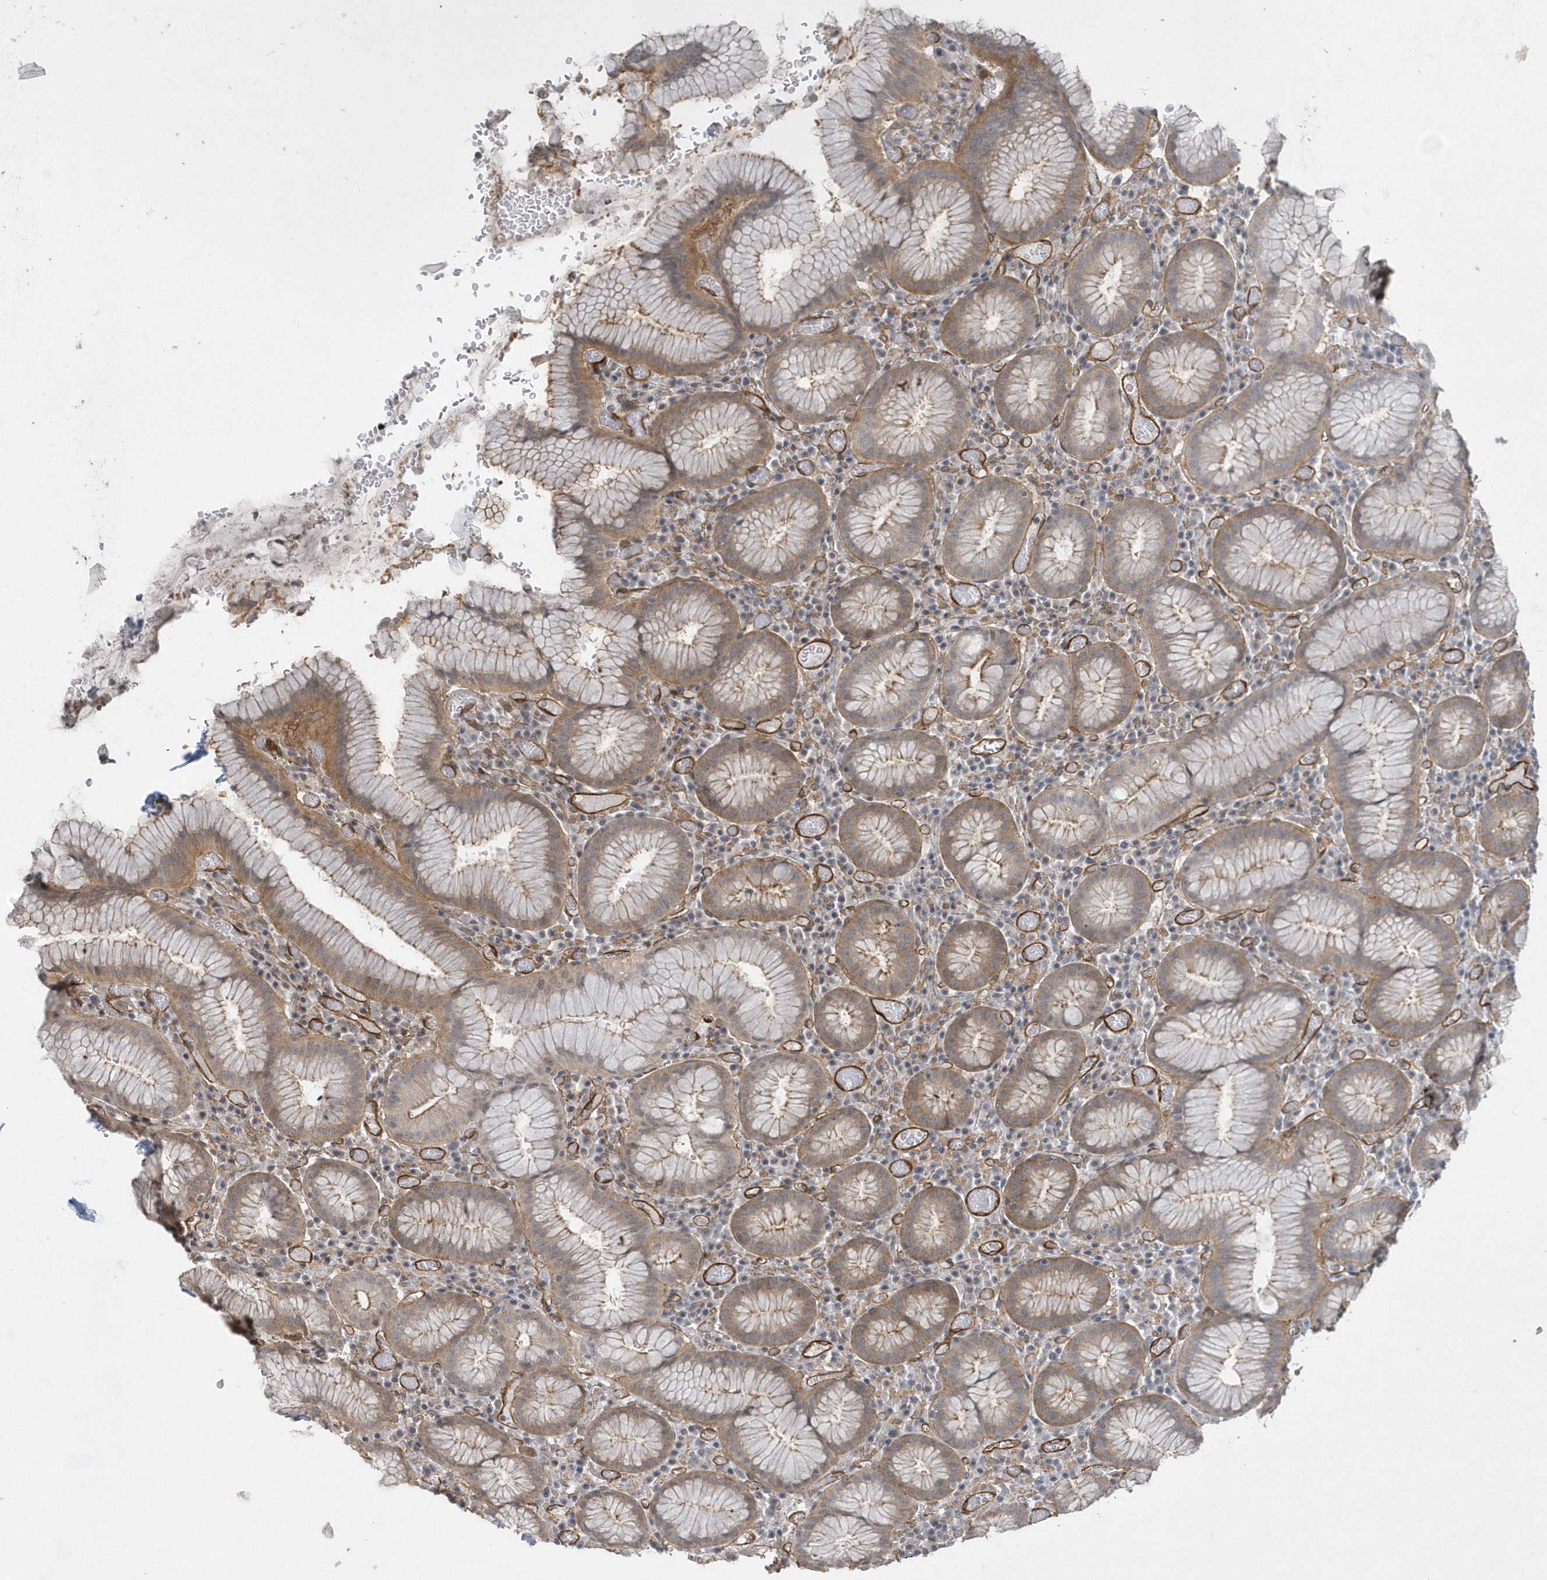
{"staining": {"intensity": "moderate", "quantity": "25%-75%", "location": "cytoplasmic/membranous"}, "tissue": "stomach", "cell_type": "Glandular cells", "image_type": "normal", "snomed": [{"axis": "morphology", "description": "Normal tissue, NOS"}, {"axis": "topography", "description": "Stomach"}], "caption": "Immunohistochemical staining of unremarkable human stomach shows medium levels of moderate cytoplasmic/membranous staining in approximately 25%-75% of glandular cells. Using DAB (3,3'-diaminobenzidine) (brown) and hematoxylin (blue) stains, captured at high magnification using brightfield microscopy.", "gene": "RAI14", "patient": {"sex": "male", "age": 55}}